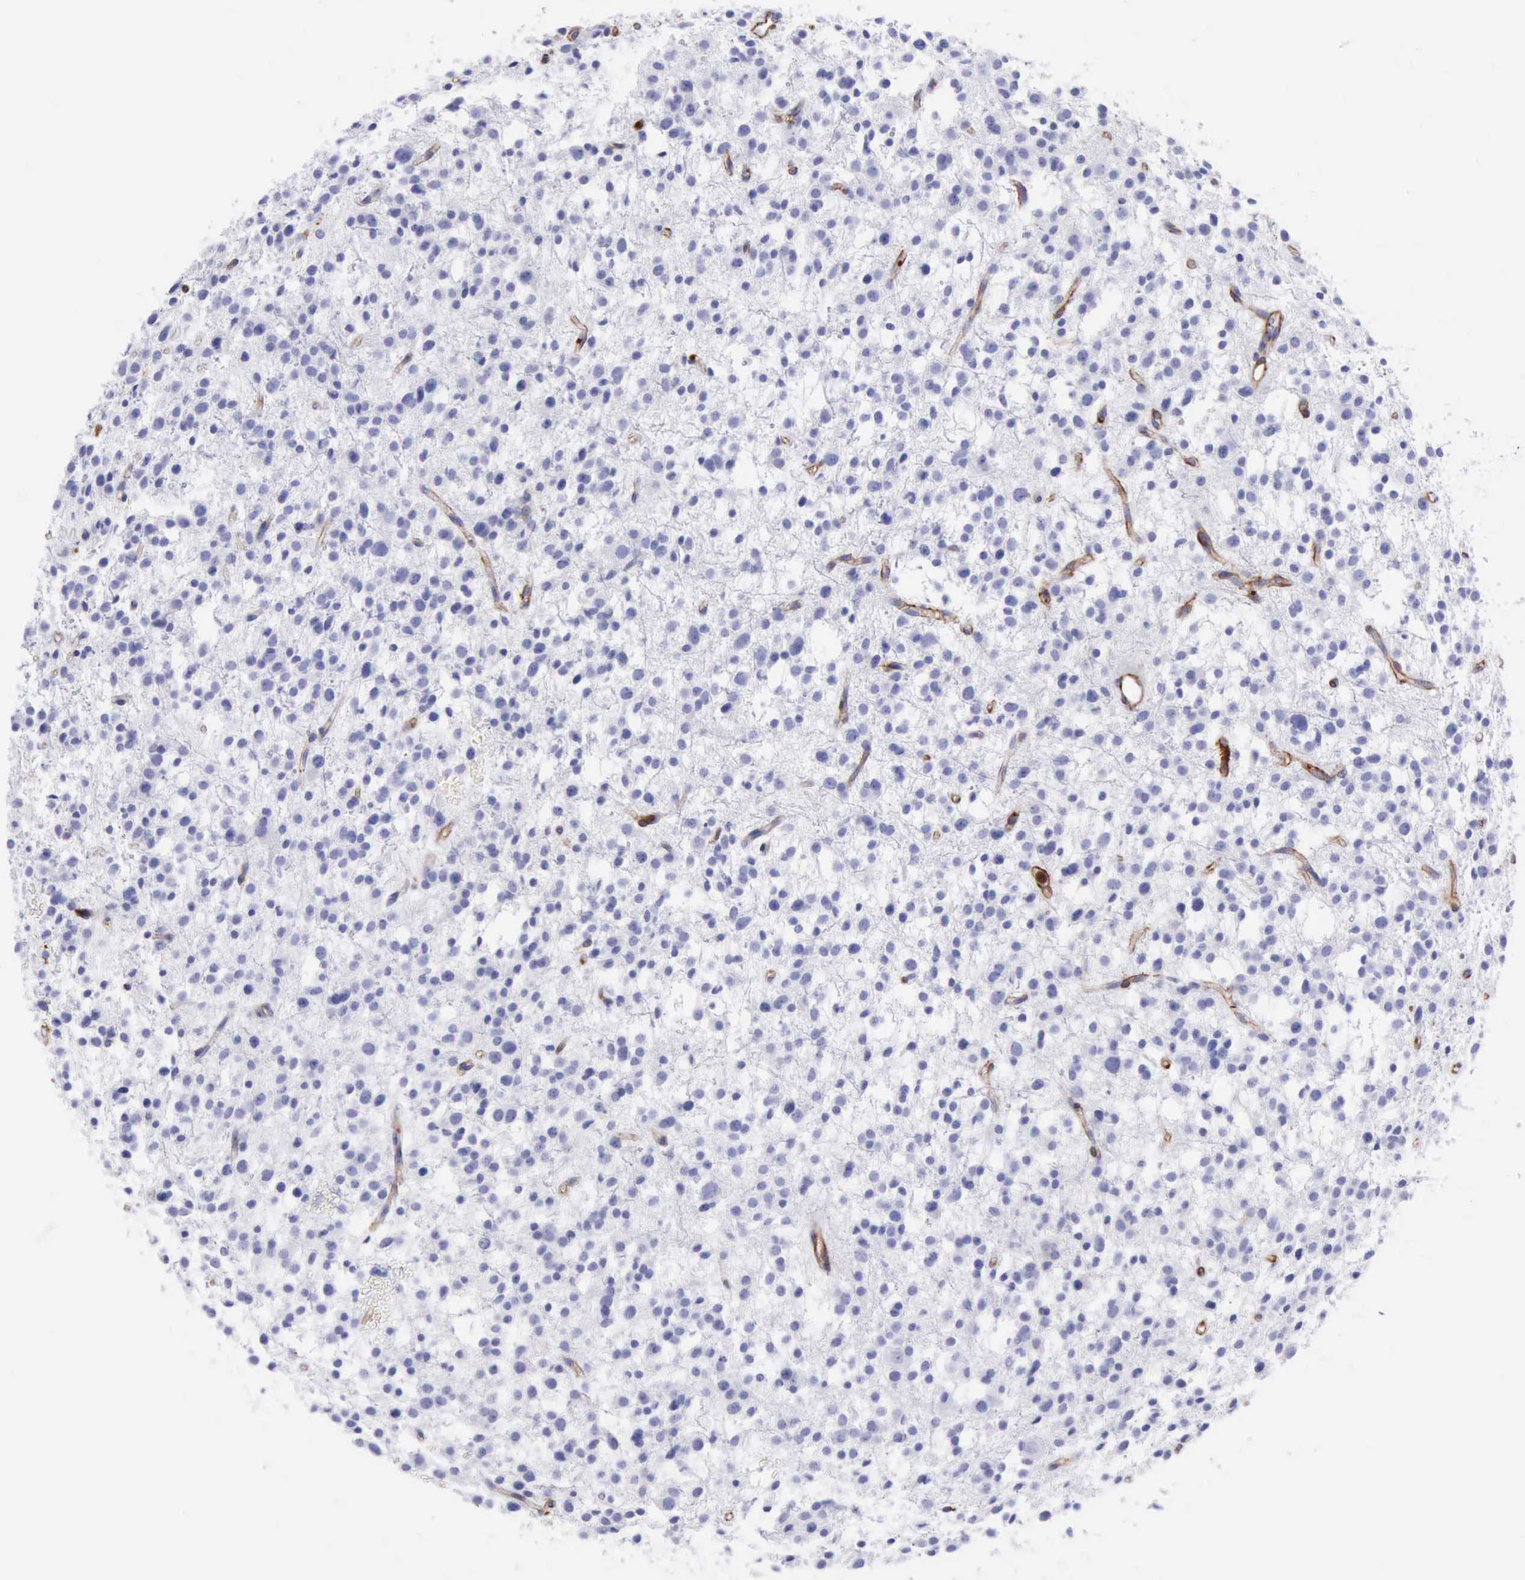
{"staining": {"intensity": "negative", "quantity": "none", "location": "none"}, "tissue": "glioma", "cell_type": "Tumor cells", "image_type": "cancer", "snomed": [{"axis": "morphology", "description": "Glioma, malignant, Low grade"}, {"axis": "topography", "description": "Brain"}], "caption": "This is an IHC histopathology image of human glioma. There is no positivity in tumor cells.", "gene": "FLNA", "patient": {"sex": "female", "age": 36}}